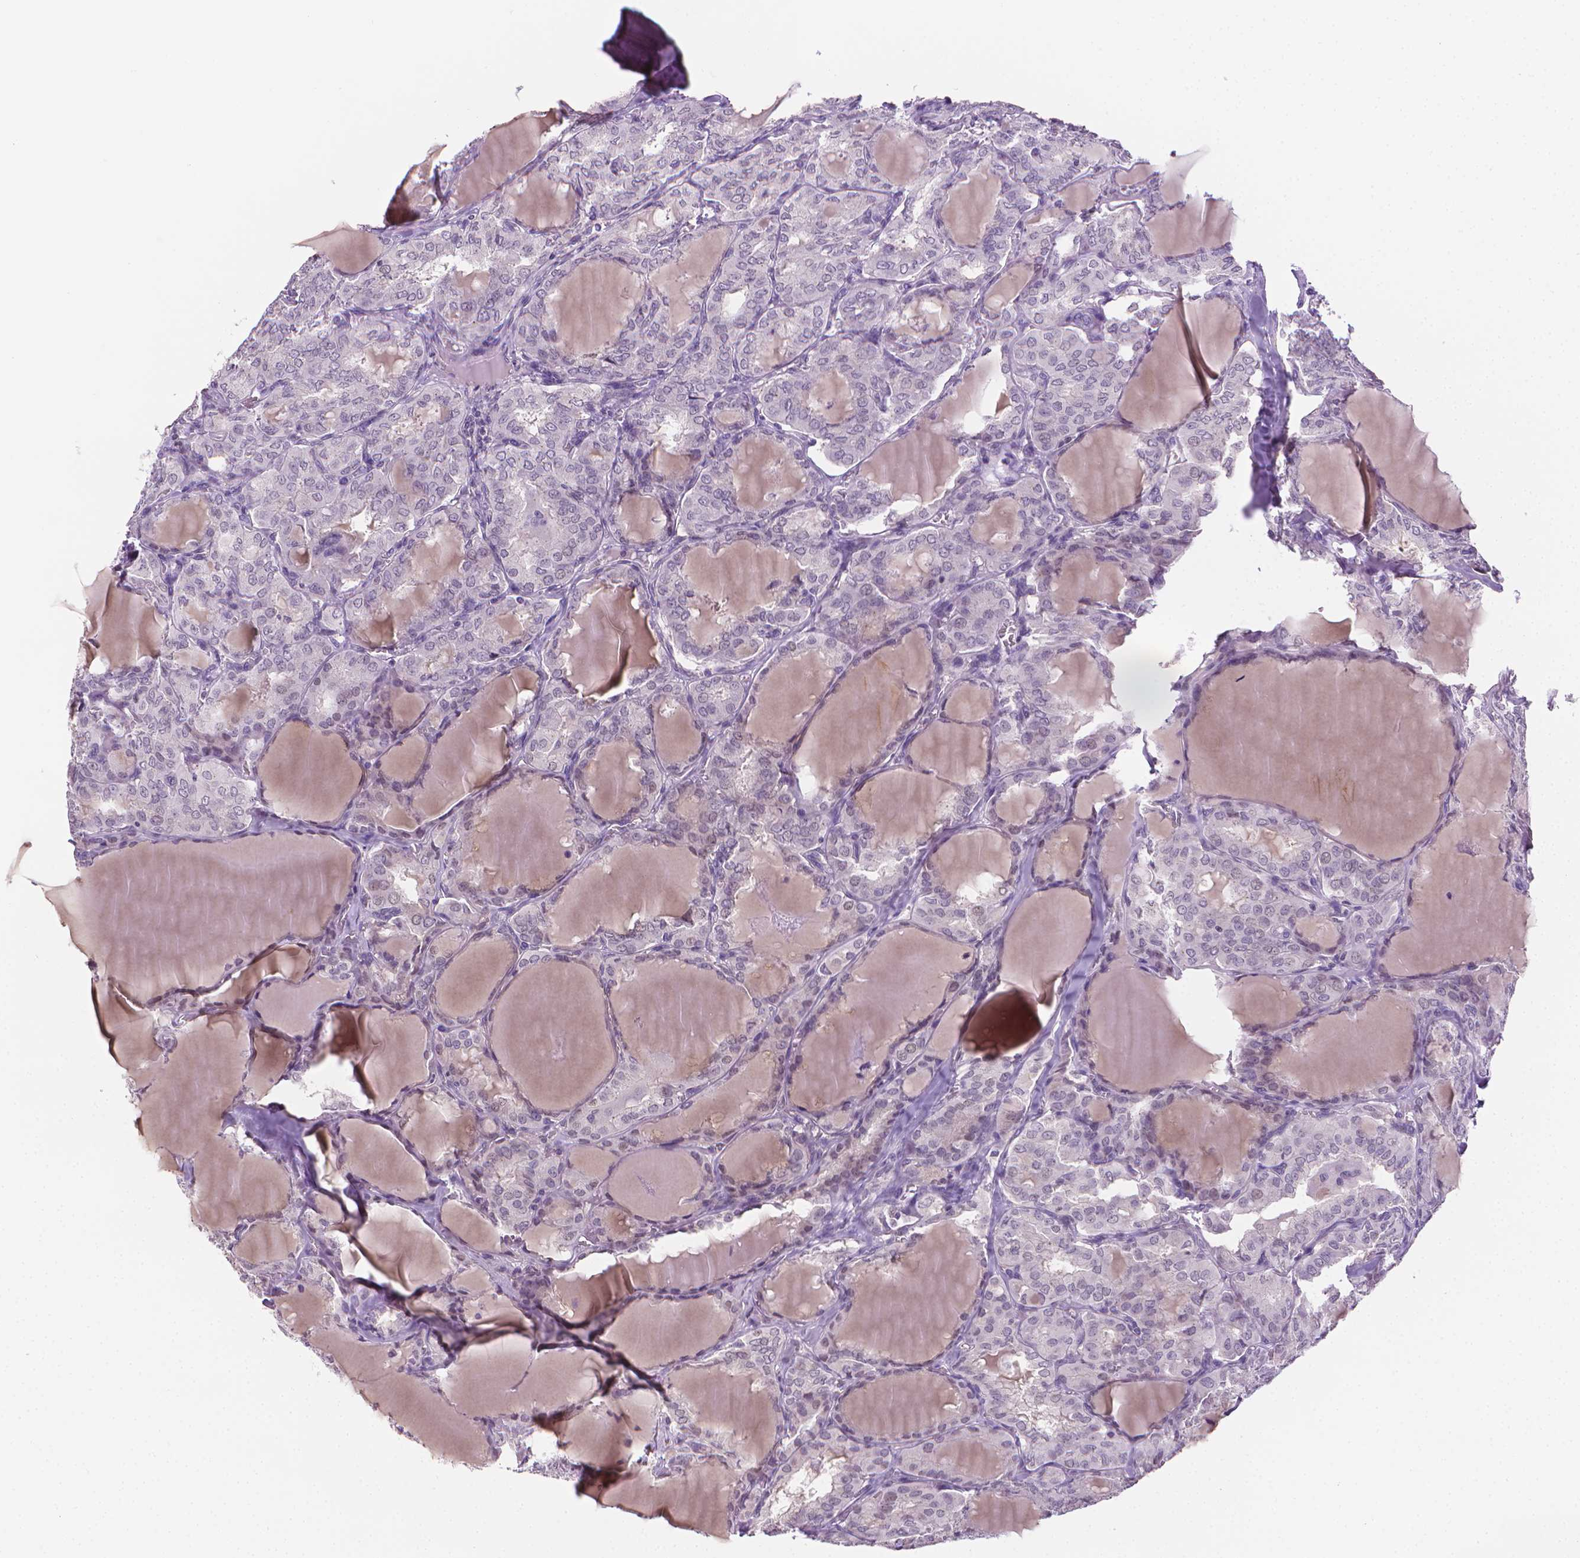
{"staining": {"intensity": "negative", "quantity": "none", "location": "none"}, "tissue": "thyroid cancer", "cell_type": "Tumor cells", "image_type": "cancer", "snomed": [{"axis": "morphology", "description": "Papillary adenocarcinoma, NOS"}, {"axis": "topography", "description": "Thyroid gland"}], "caption": "Thyroid cancer was stained to show a protein in brown. There is no significant staining in tumor cells. (DAB (3,3'-diaminobenzidine) IHC visualized using brightfield microscopy, high magnification).", "gene": "NCAN", "patient": {"sex": "male", "age": 20}}